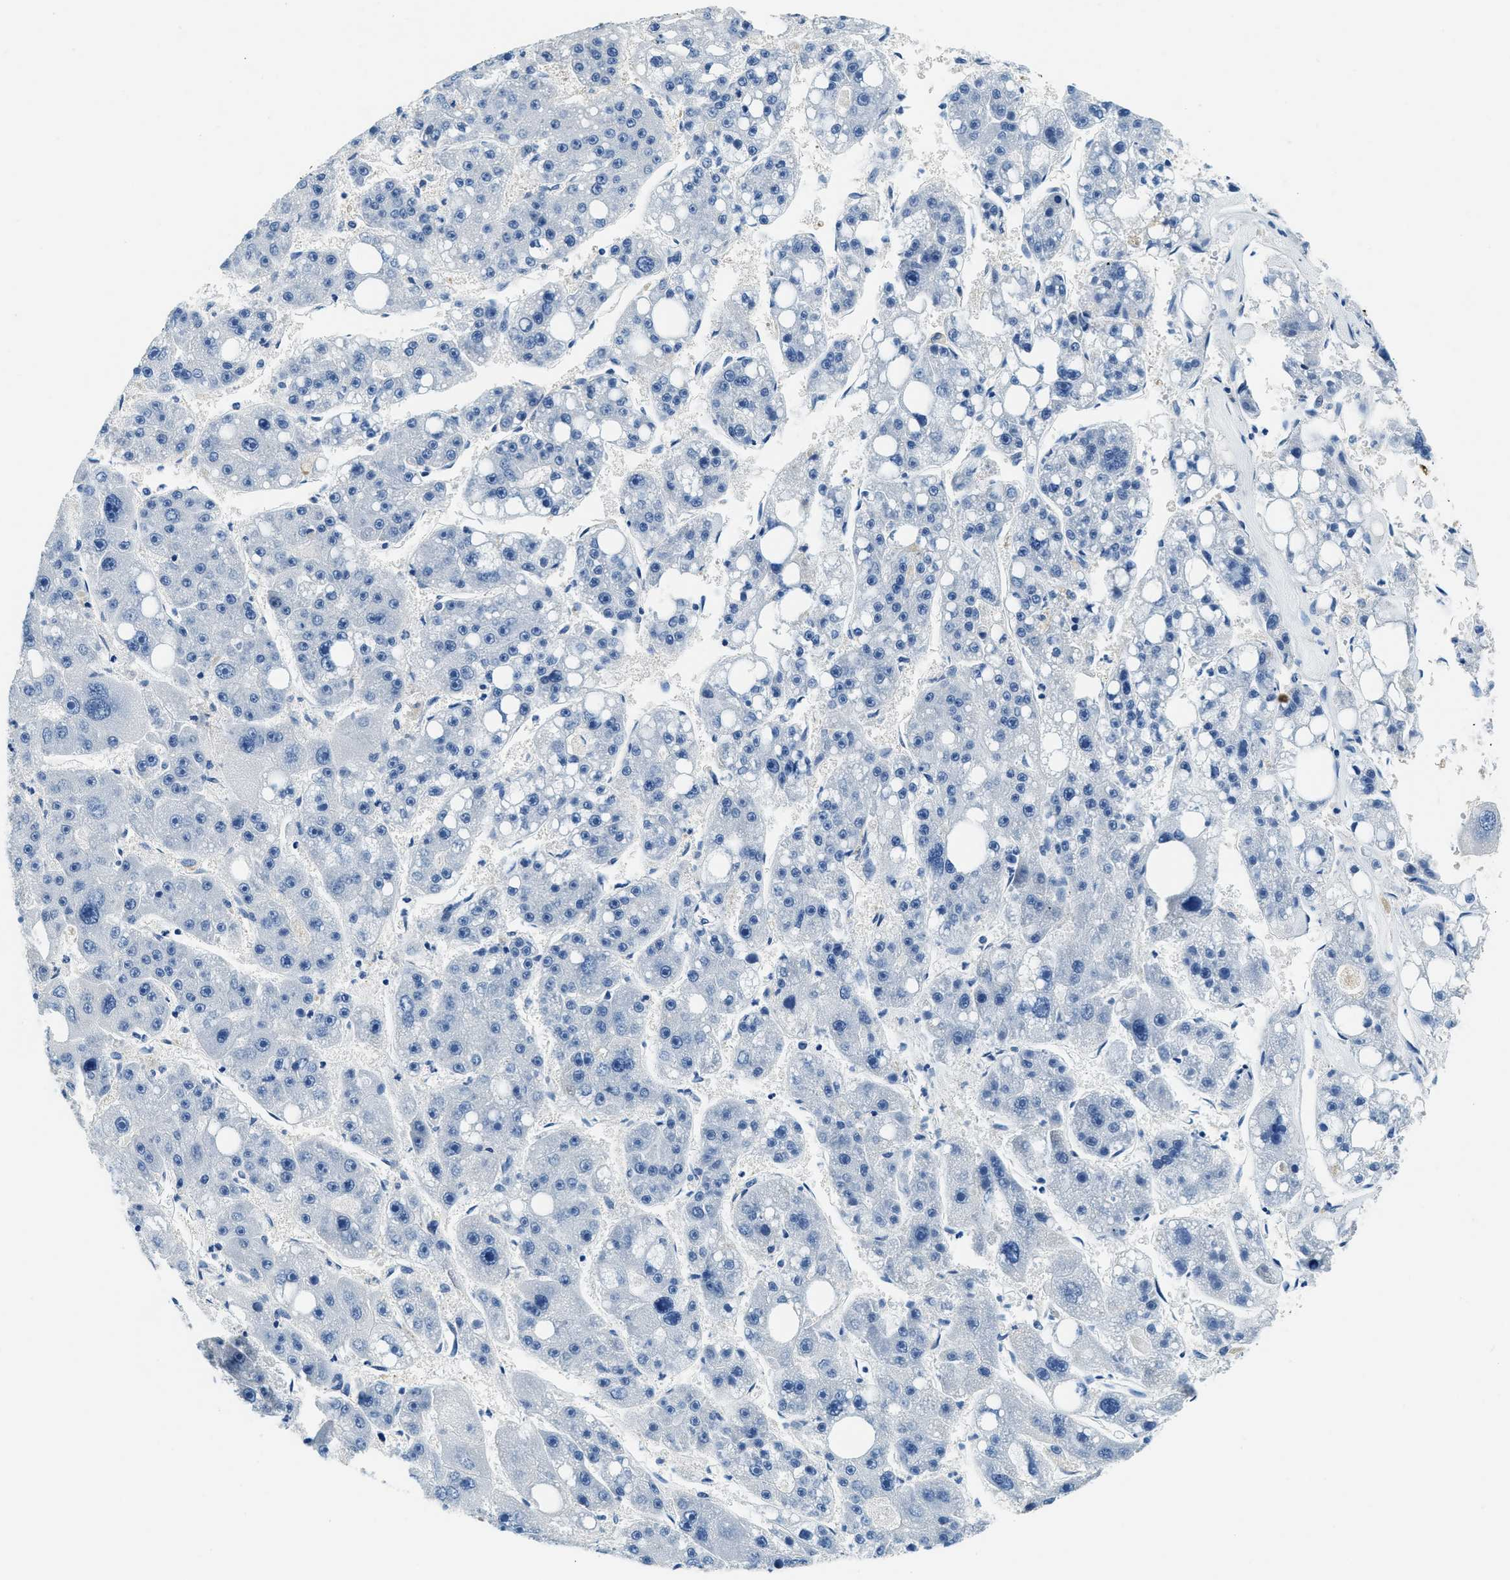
{"staining": {"intensity": "negative", "quantity": "none", "location": "none"}, "tissue": "liver cancer", "cell_type": "Tumor cells", "image_type": "cancer", "snomed": [{"axis": "morphology", "description": "Carcinoma, Hepatocellular, NOS"}, {"axis": "topography", "description": "Liver"}], "caption": "Immunohistochemistry (IHC) of human liver hepatocellular carcinoma exhibits no staining in tumor cells.", "gene": "TWF1", "patient": {"sex": "female", "age": 61}}